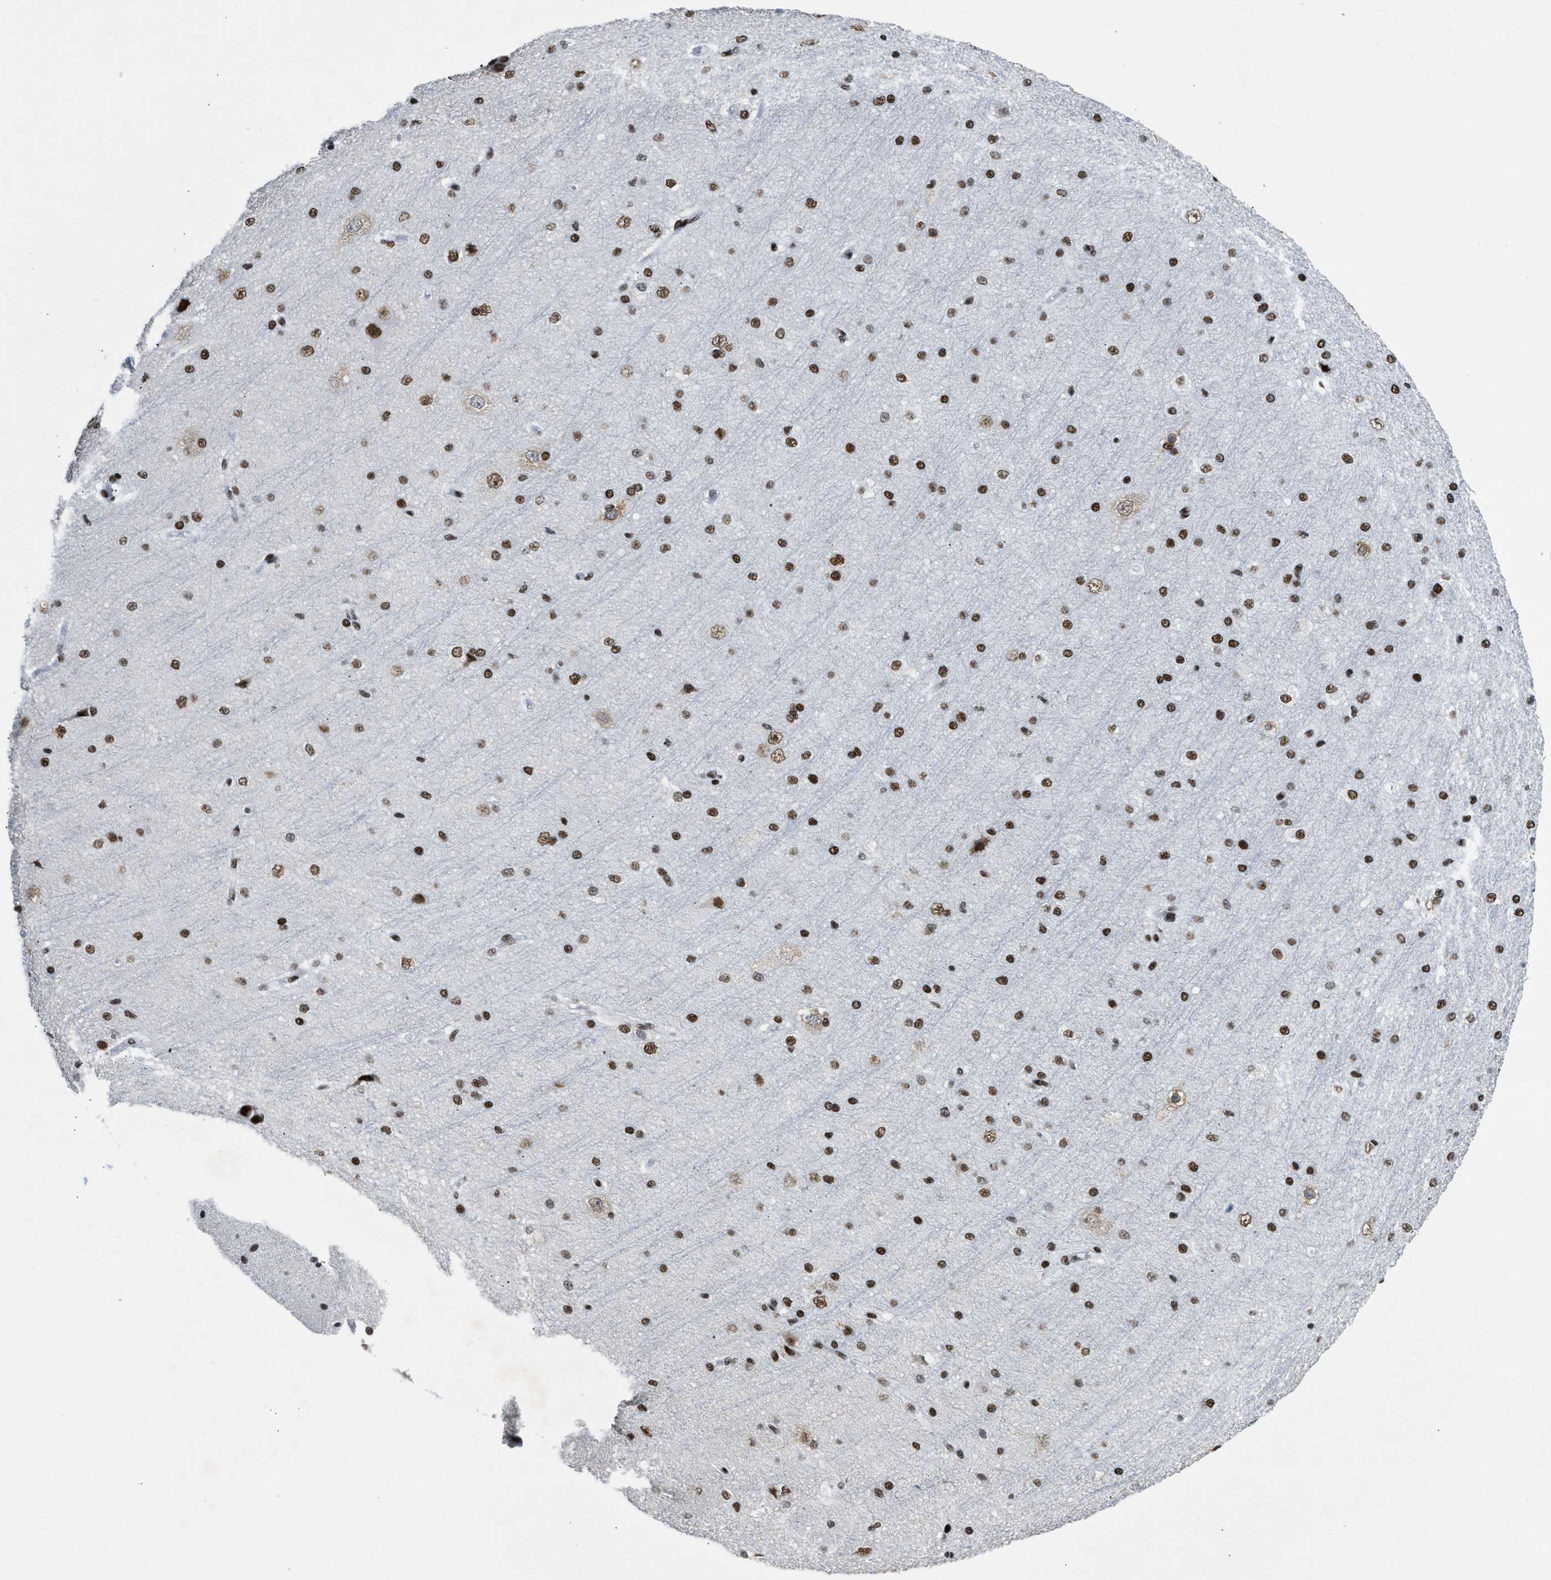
{"staining": {"intensity": "moderate", "quantity": ">75%", "location": "nuclear"}, "tissue": "cerebral cortex", "cell_type": "Endothelial cells", "image_type": "normal", "snomed": [{"axis": "morphology", "description": "Normal tissue, NOS"}, {"axis": "morphology", "description": "Developmental malformation"}, {"axis": "topography", "description": "Cerebral cortex"}], "caption": "Immunohistochemical staining of normal human cerebral cortex reveals >75% levels of moderate nuclear protein positivity in approximately >75% of endothelial cells. The protein is shown in brown color, while the nuclei are stained blue.", "gene": "SCAF4", "patient": {"sex": "female", "age": 30}}